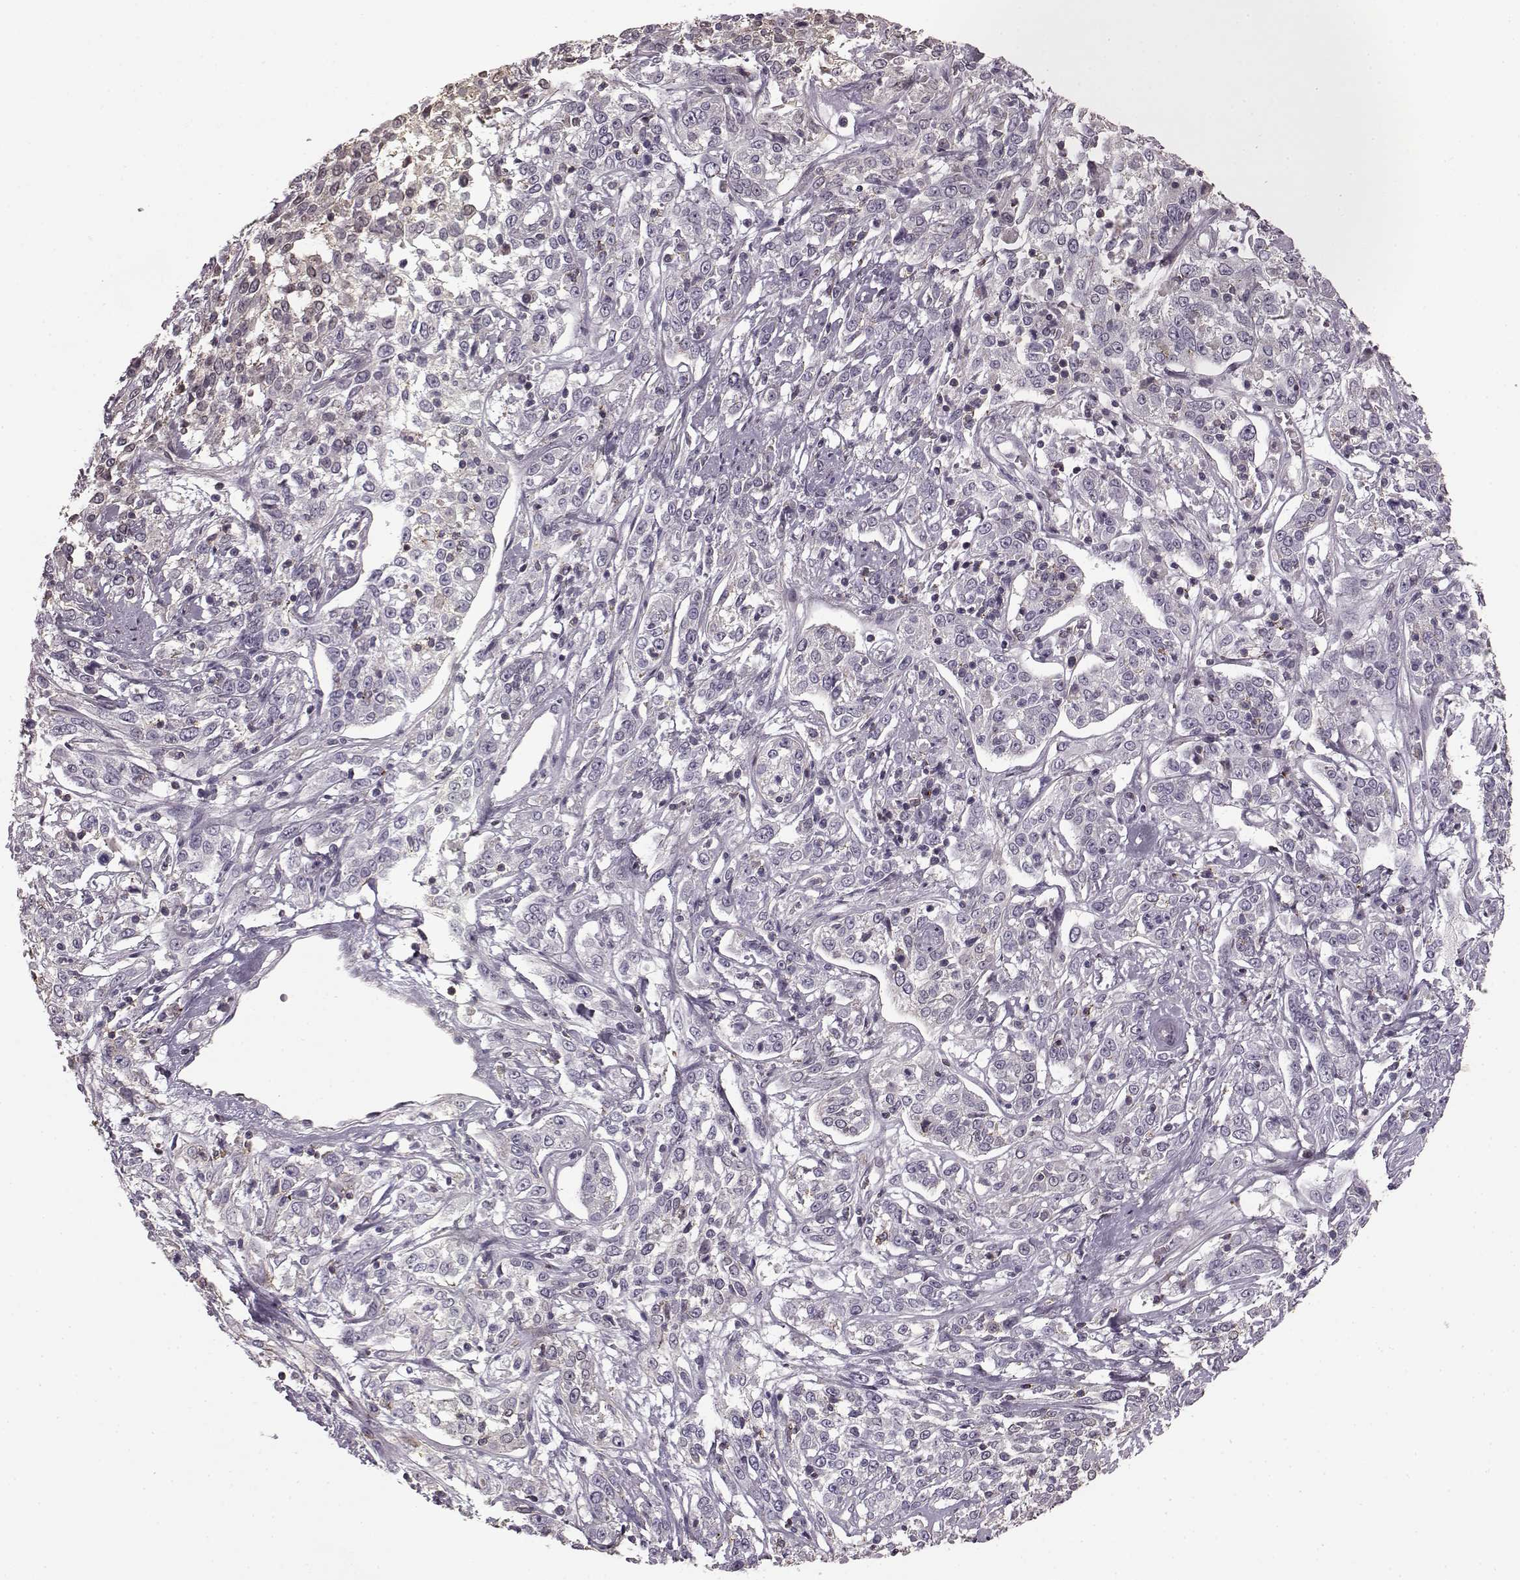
{"staining": {"intensity": "negative", "quantity": "none", "location": "none"}, "tissue": "cervical cancer", "cell_type": "Tumor cells", "image_type": "cancer", "snomed": [{"axis": "morphology", "description": "Adenocarcinoma, NOS"}, {"axis": "topography", "description": "Cervix"}], "caption": "DAB immunohistochemical staining of human adenocarcinoma (cervical) demonstrates no significant expression in tumor cells.", "gene": "PDCD1", "patient": {"sex": "female", "age": 40}}